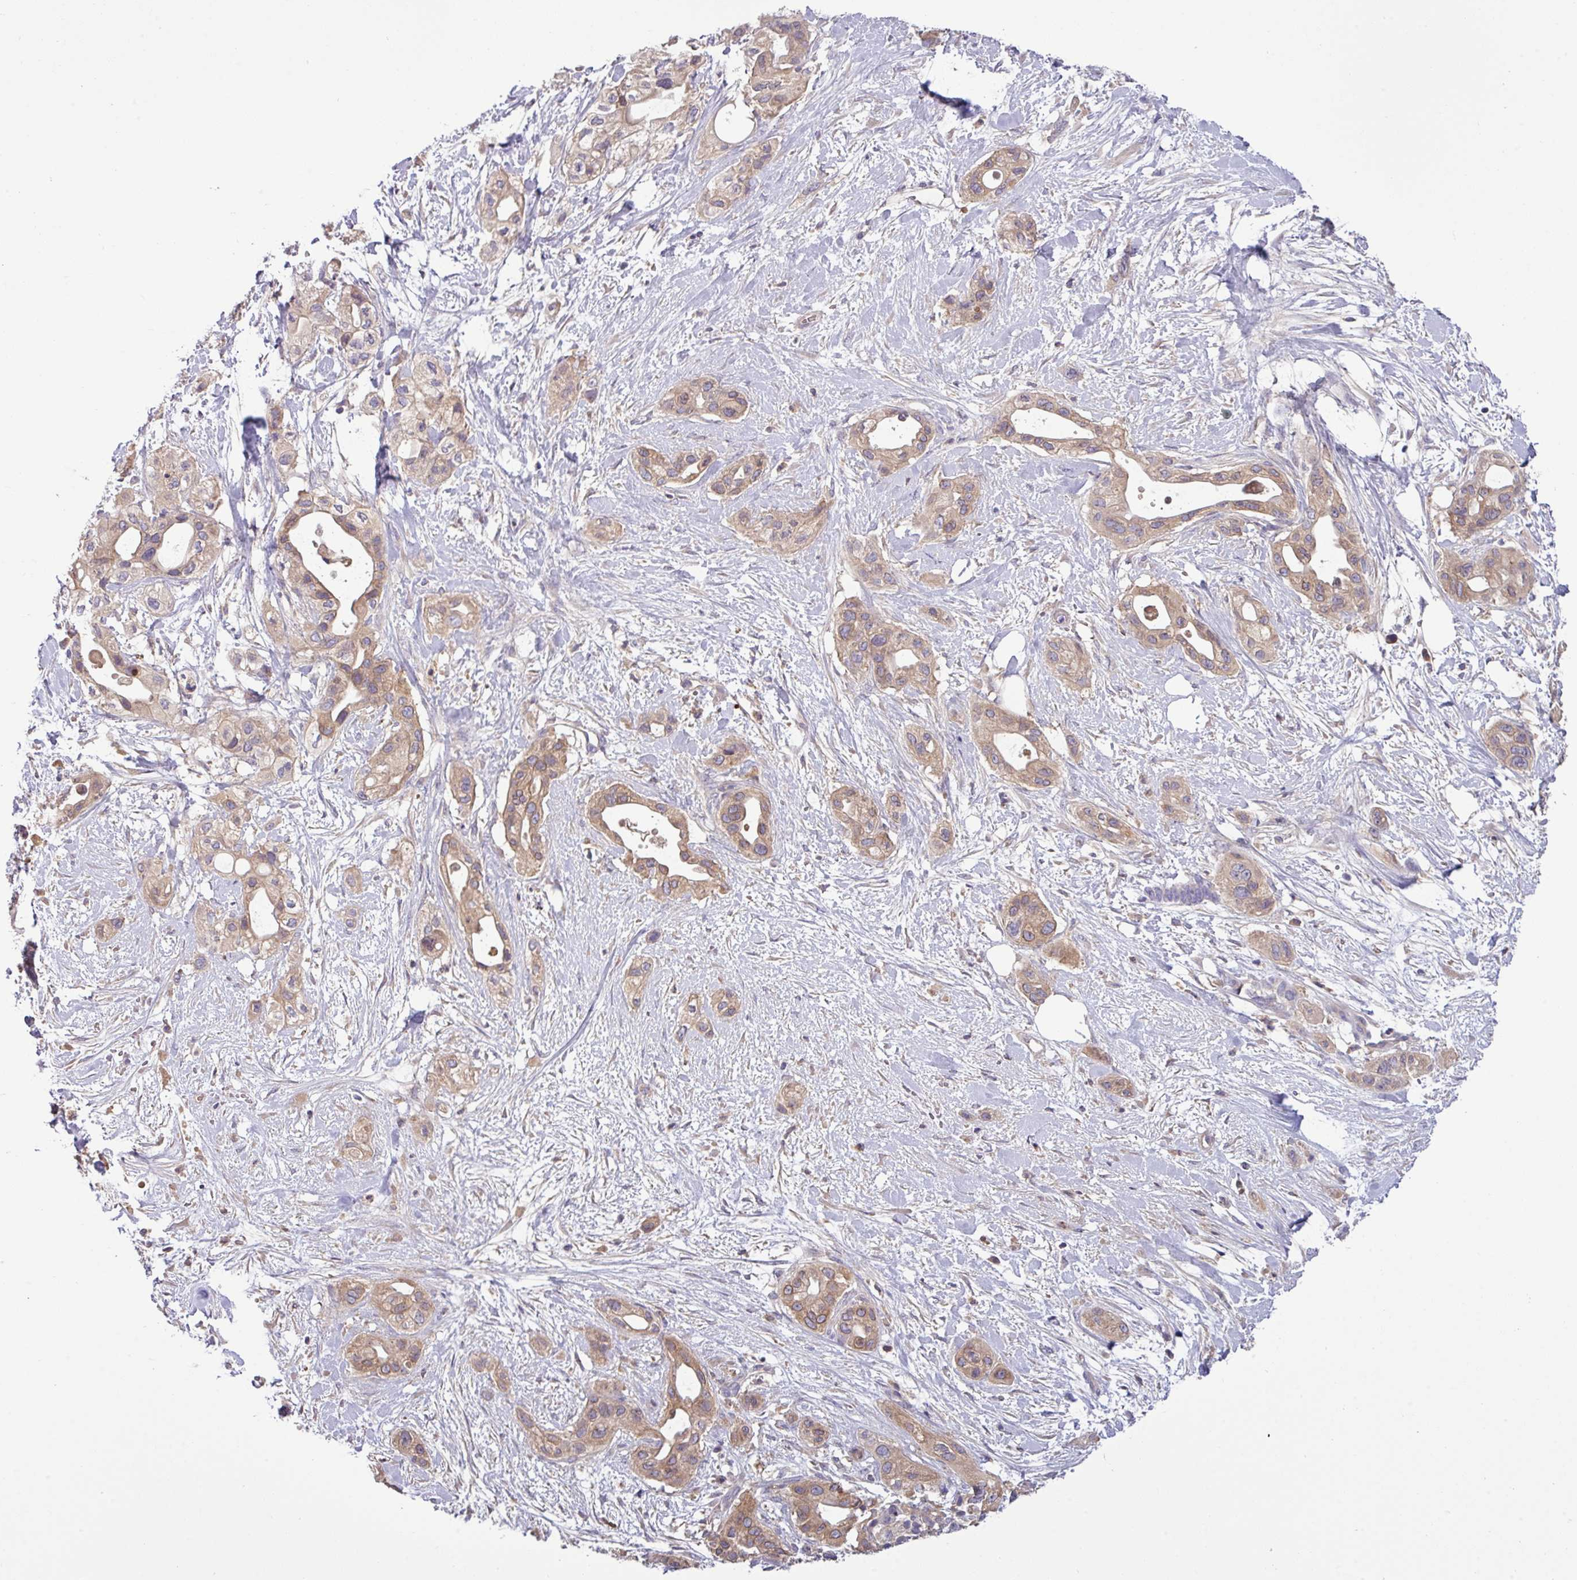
{"staining": {"intensity": "moderate", "quantity": ">75%", "location": "cytoplasmic/membranous"}, "tissue": "pancreatic cancer", "cell_type": "Tumor cells", "image_type": "cancer", "snomed": [{"axis": "morphology", "description": "Adenocarcinoma, NOS"}, {"axis": "topography", "description": "Pancreas"}], "caption": "Protein expression analysis of pancreatic cancer demonstrates moderate cytoplasmic/membranous staining in about >75% of tumor cells. The staining is performed using DAB (3,3'-diaminobenzidine) brown chromogen to label protein expression. The nuclei are counter-stained blue using hematoxylin.", "gene": "TMEM62", "patient": {"sex": "male", "age": 44}}